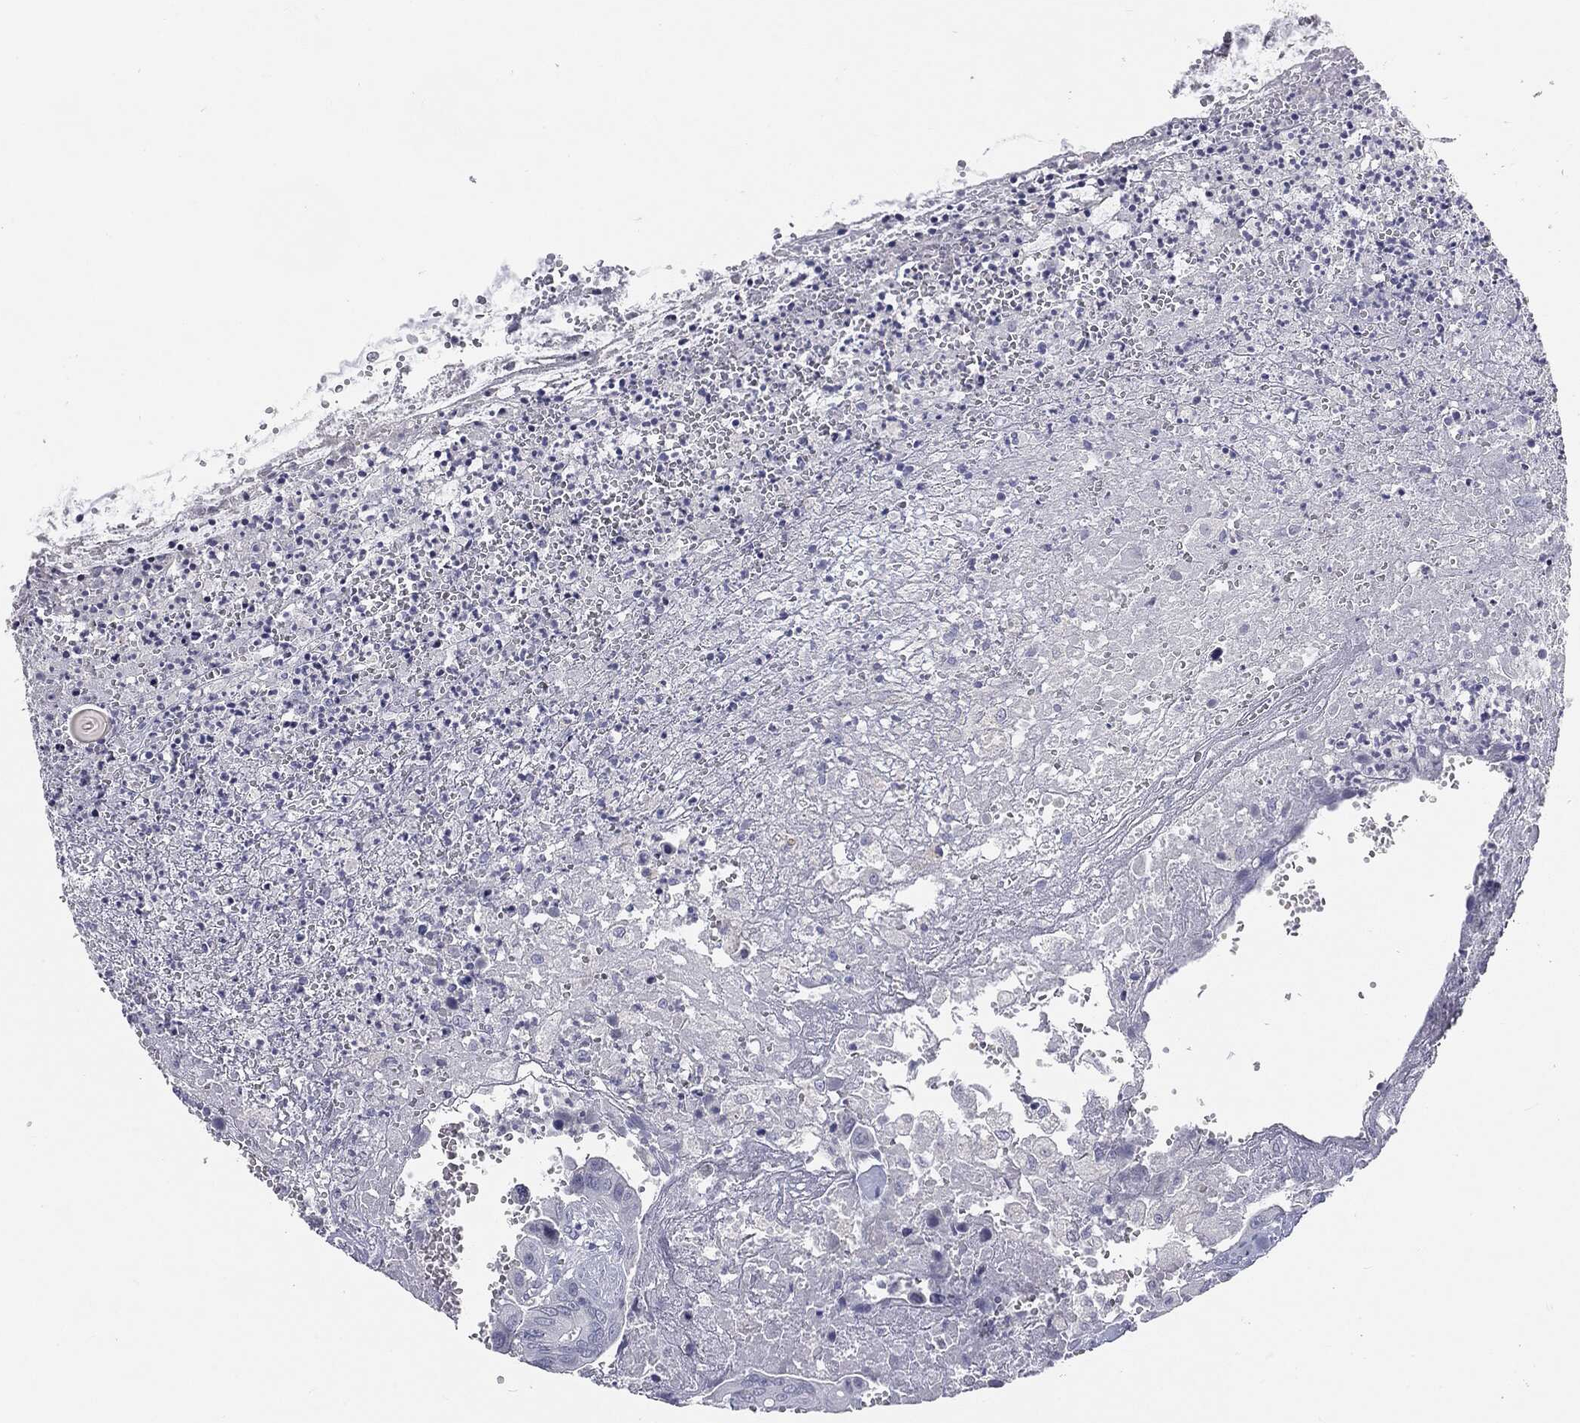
{"staining": {"intensity": "negative", "quantity": "none", "location": "none"}, "tissue": "colorectal cancer", "cell_type": "Tumor cells", "image_type": "cancer", "snomed": [{"axis": "morphology", "description": "Adenocarcinoma, NOS"}, {"axis": "topography", "description": "Colon"}], "caption": "Immunohistochemistry (IHC) of human colorectal cancer exhibits no staining in tumor cells. (Brightfield microscopy of DAB immunohistochemistry (IHC) at high magnification).", "gene": "CGB1", "patient": {"sex": "female", "age": 78}}